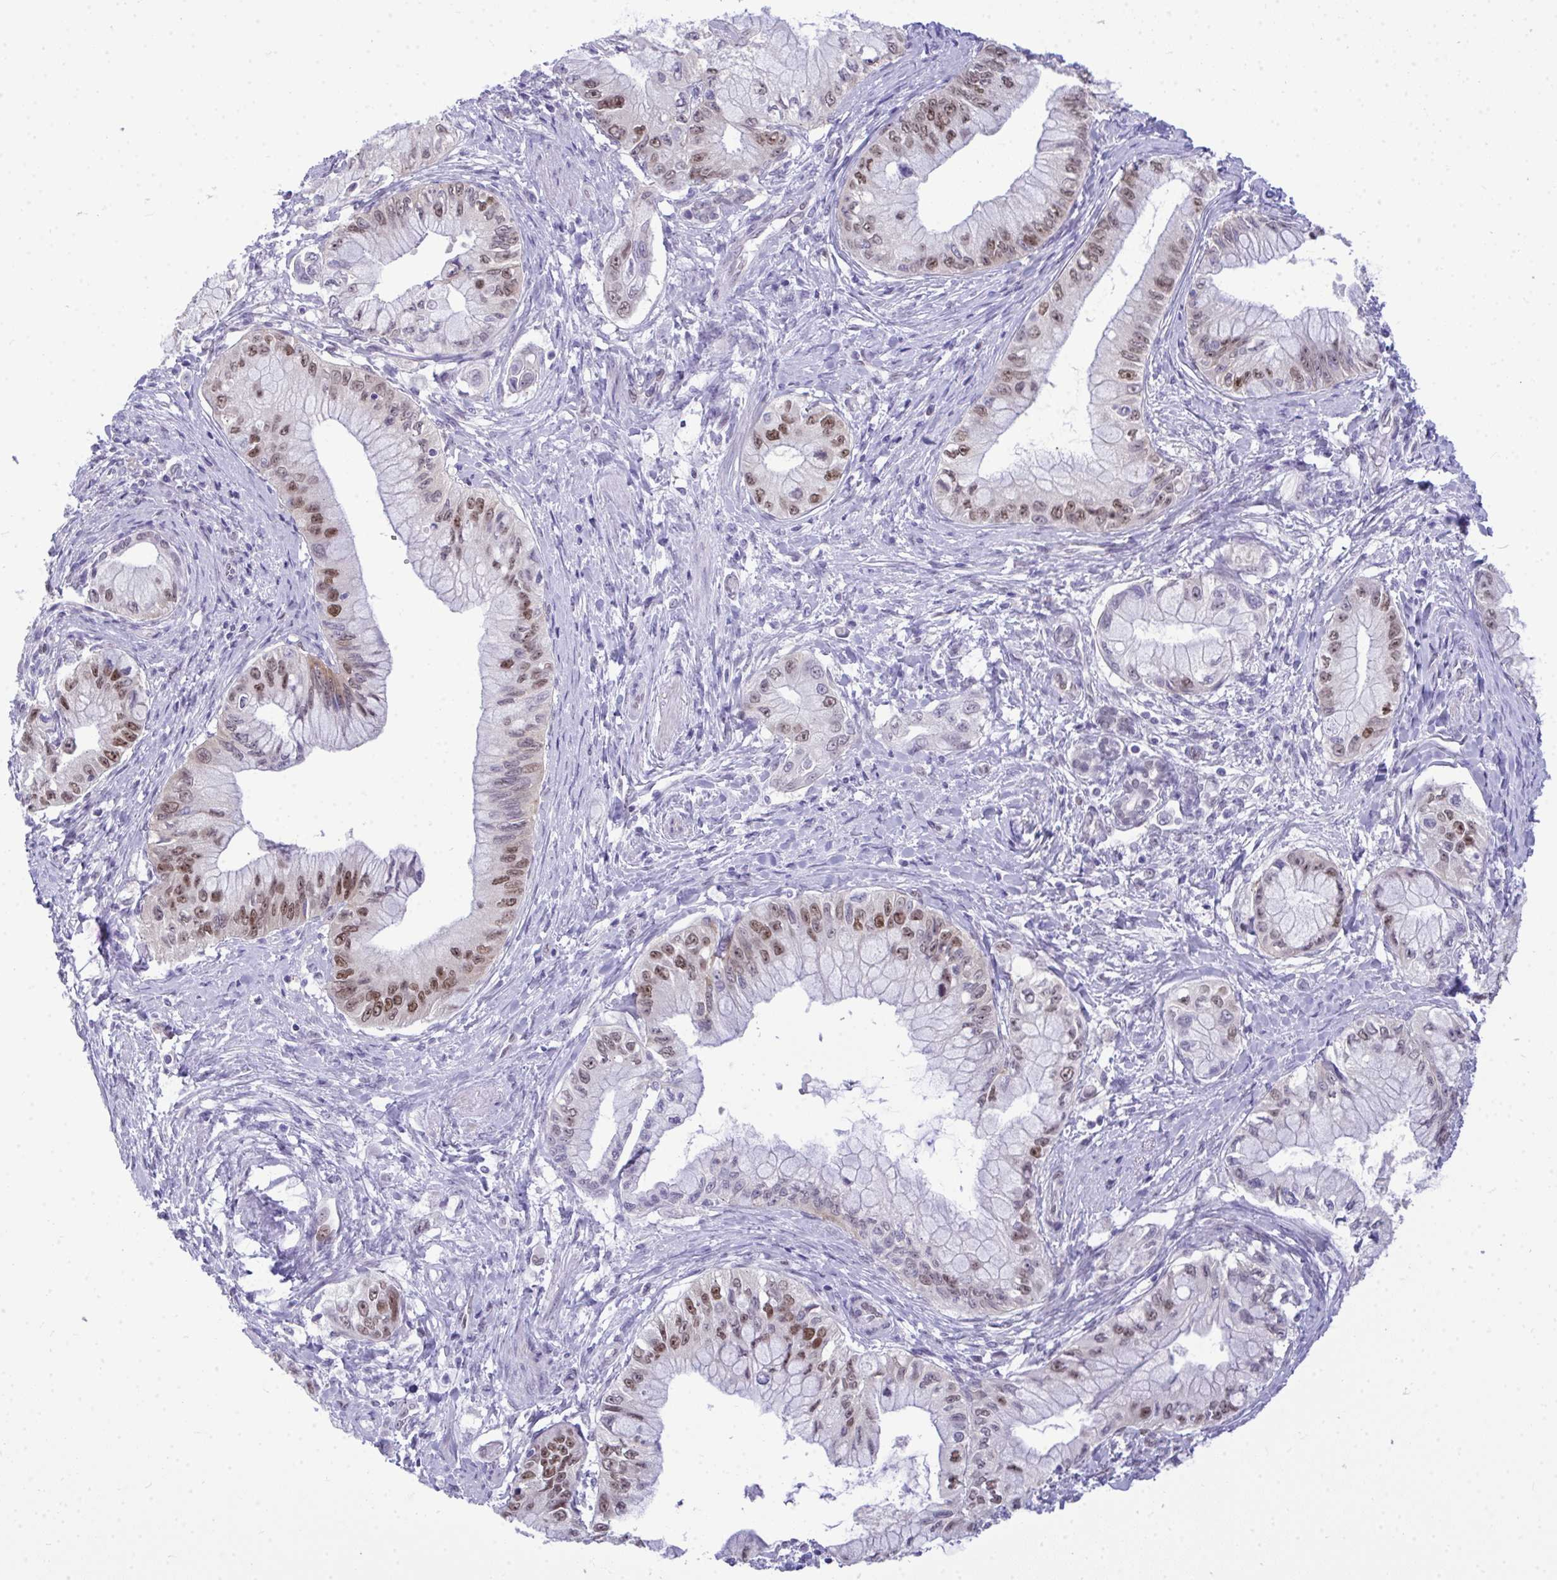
{"staining": {"intensity": "moderate", "quantity": "25%-75%", "location": "nuclear"}, "tissue": "pancreatic cancer", "cell_type": "Tumor cells", "image_type": "cancer", "snomed": [{"axis": "morphology", "description": "Adenocarcinoma, NOS"}, {"axis": "topography", "description": "Pancreas"}], "caption": "Pancreatic cancer stained with IHC displays moderate nuclear staining in approximately 25%-75% of tumor cells. (DAB = brown stain, brightfield microscopy at high magnification).", "gene": "TEAD4", "patient": {"sex": "male", "age": 48}}